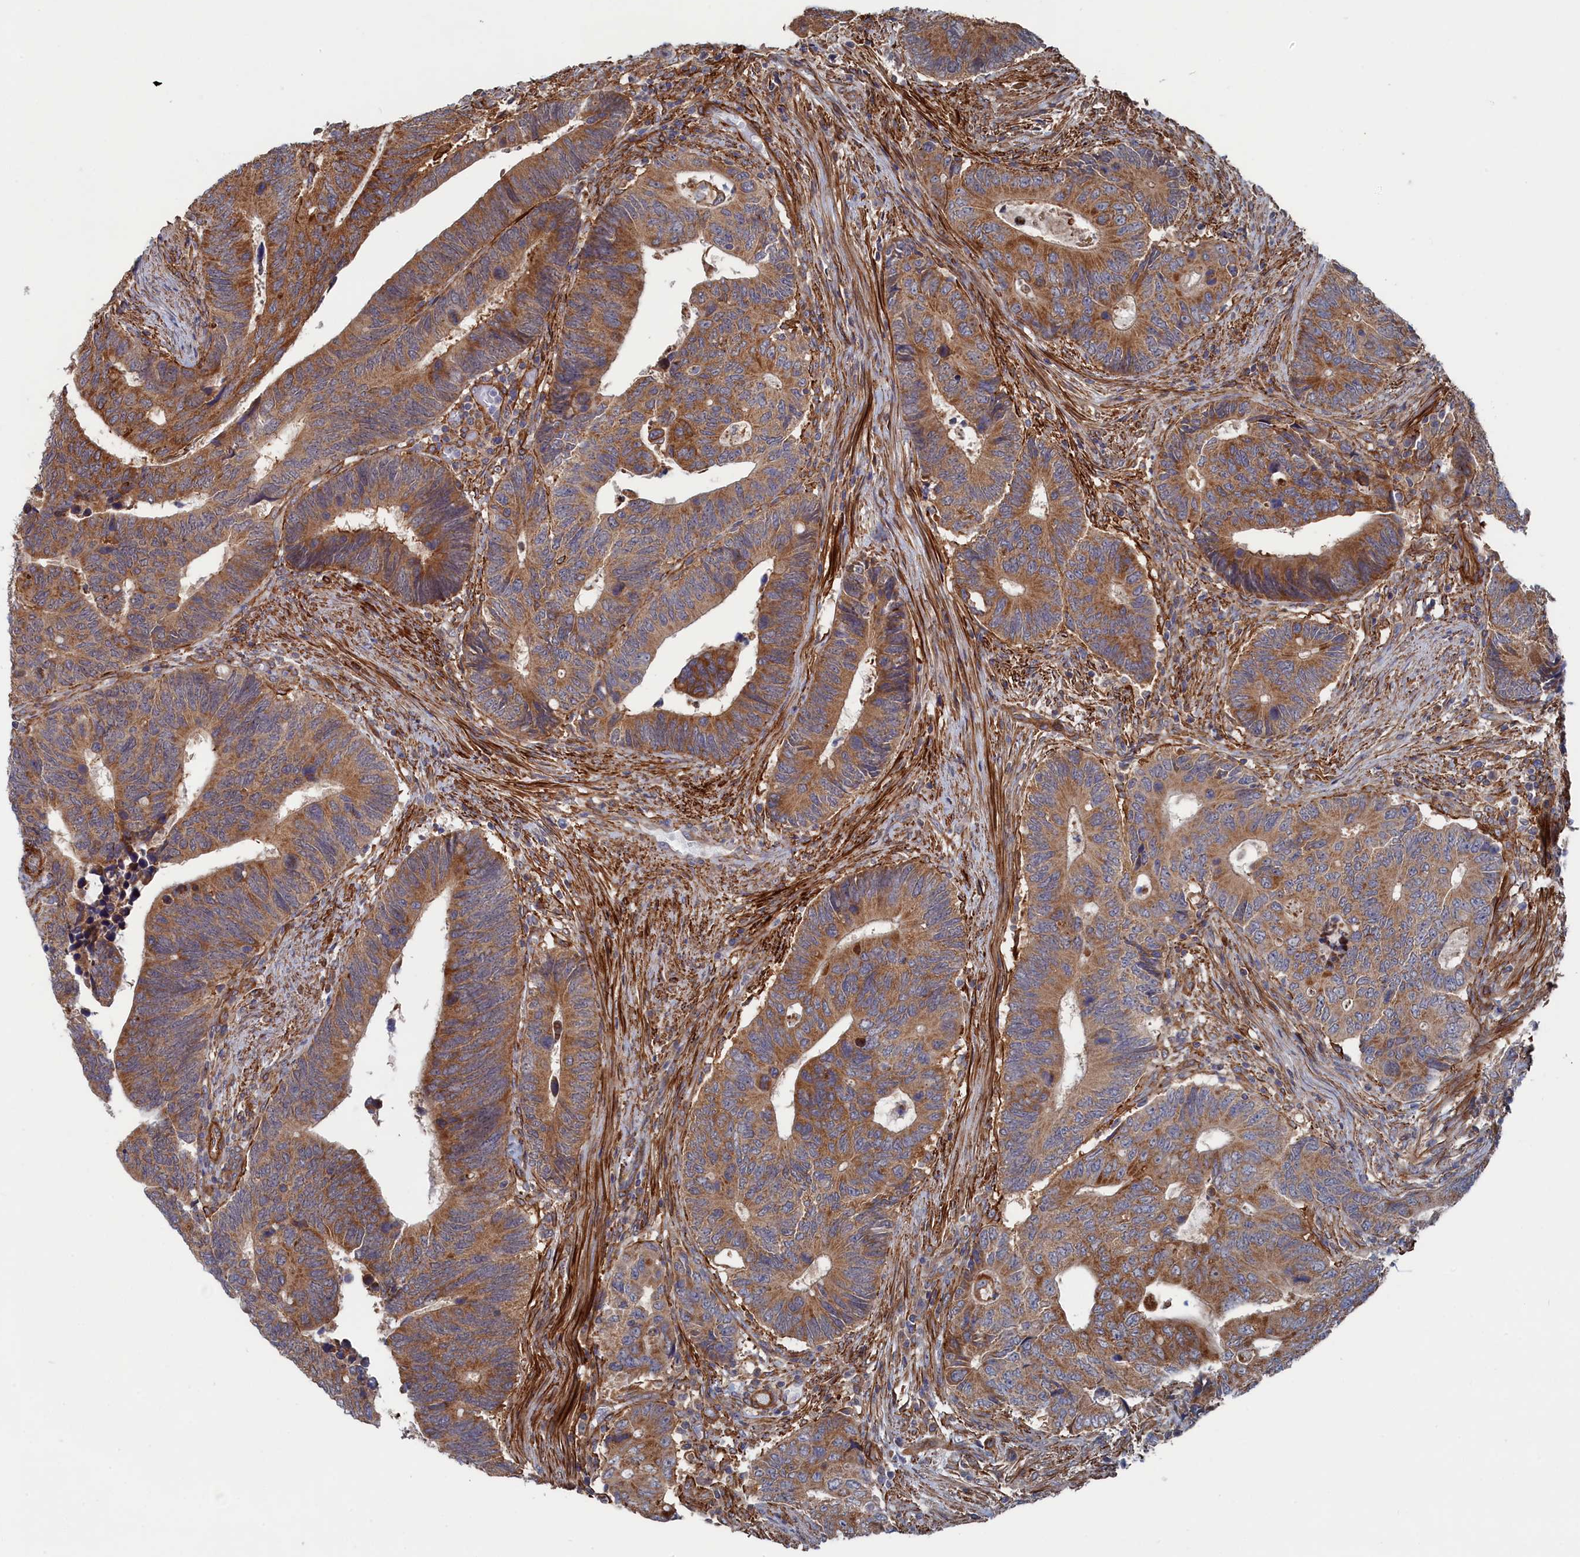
{"staining": {"intensity": "moderate", "quantity": ">75%", "location": "cytoplasmic/membranous"}, "tissue": "colorectal cancer", "cell_type": "Tumor cells", "image_type": "cancer", "snomed": [{"axis": "morphology", "description": "Adenocarcinoma, NOS"}, {"axis": "topography", "description": "Colon"}], "caption": "This photomicrograph shows colorectal cancer (adenocarcinoma) stained with immunohistochemistry (IHC) to label a protein in brown. The cytoplasmic/membranous of tumor cells show moderate positivity for the protein. Nuclei are counter-stained blue.", "gene": "FILIP1L", "patient": {"sex": "male", "age": 87}}